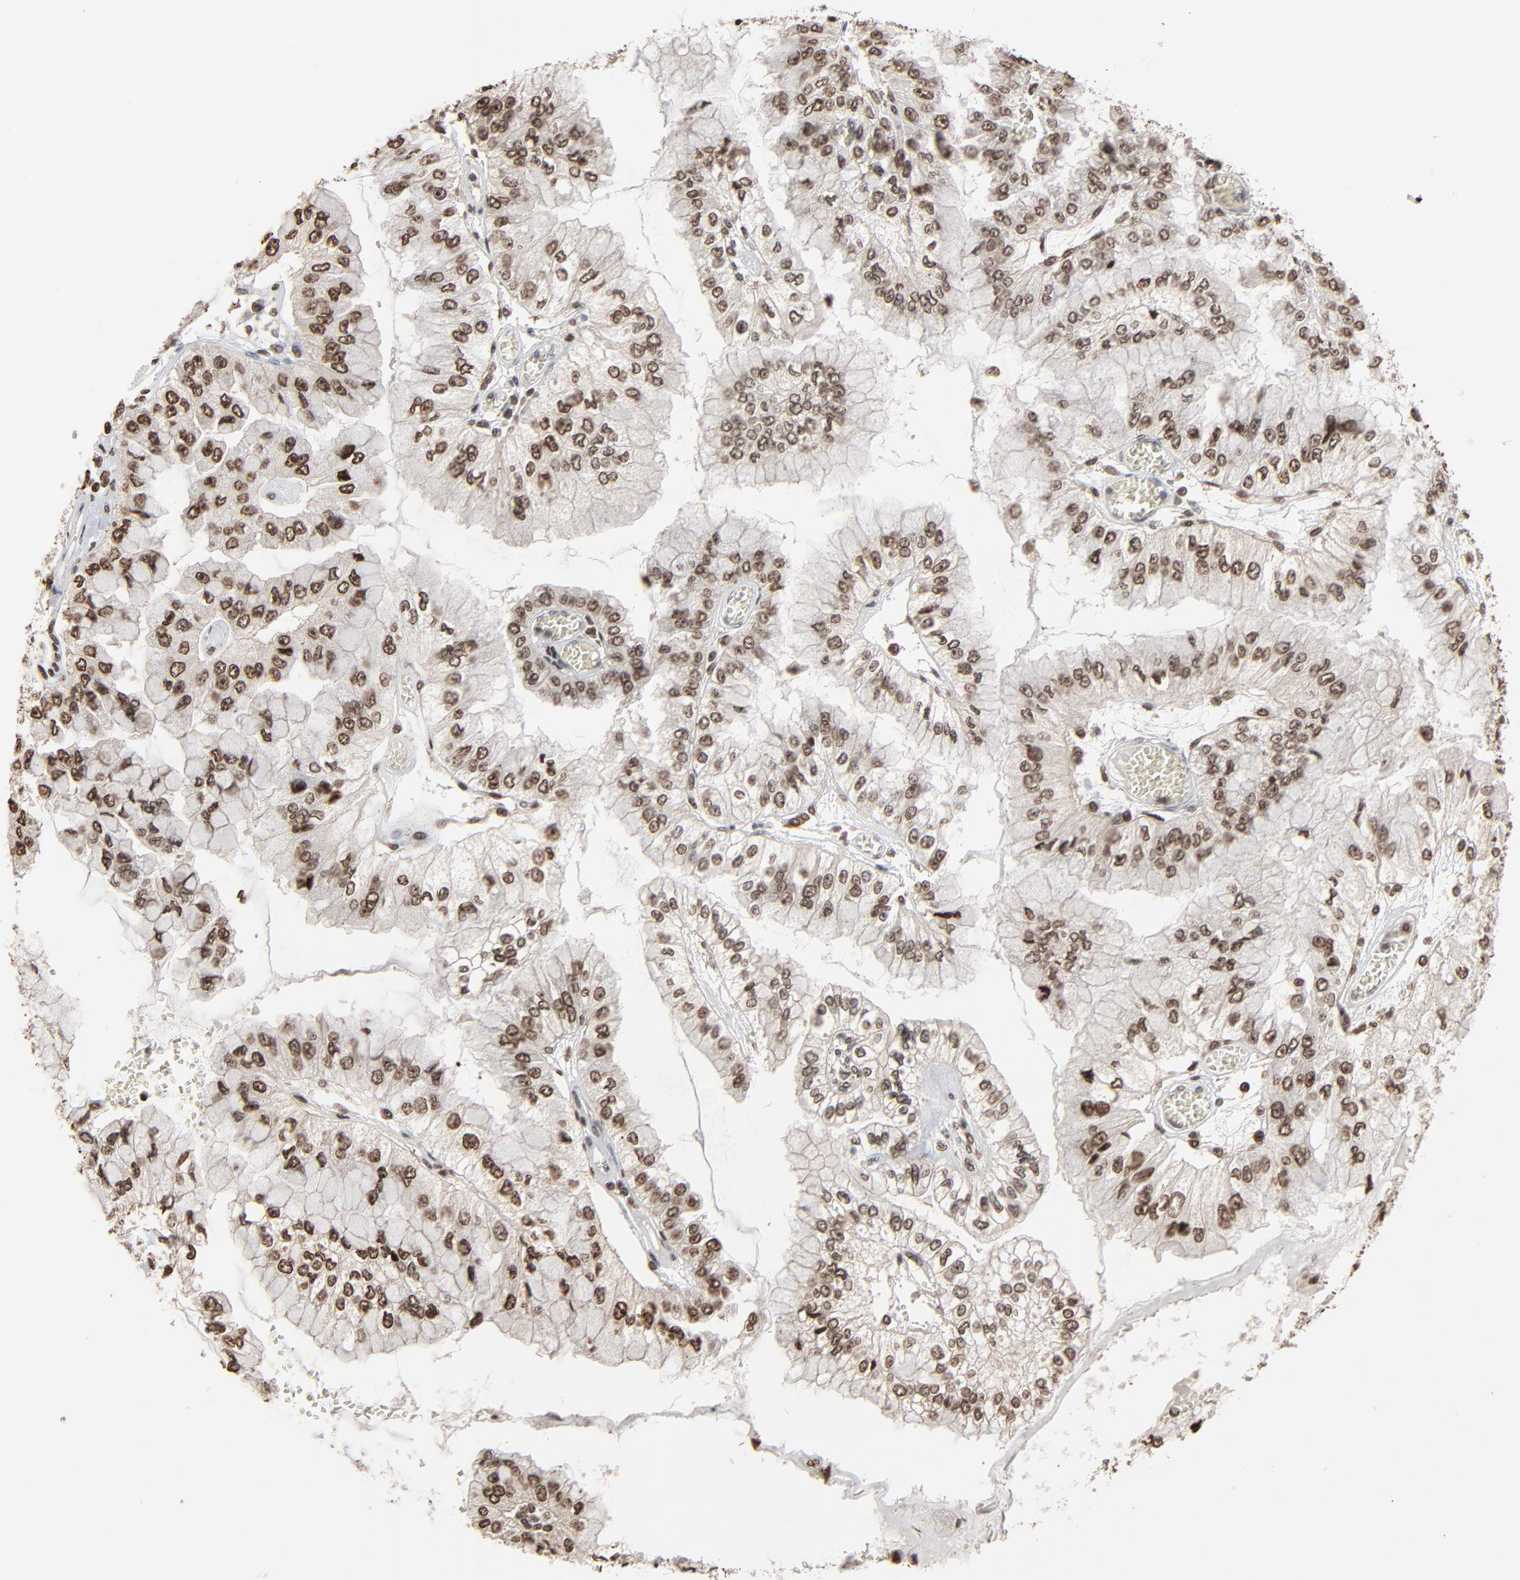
{"staining": {"intensity": "moderate", "quantity": ">75%", "location": "nuclear"}, "tissue": "liver cancer", "cell_type": "Tumor cells", "image_type": "cancer", "snomed": [{"axis": "morphology", "description": "Cholangiocarcinoma"}, {"axis": "topography", "description": "Liver"}], "caption": "Moderate nuclear protein expression is identified in approximately >75% of tumor cells in liver cholangiocarcinoma.", "gene": "RPS6KA3", "patient": {"sex": "female", "age": 79}}